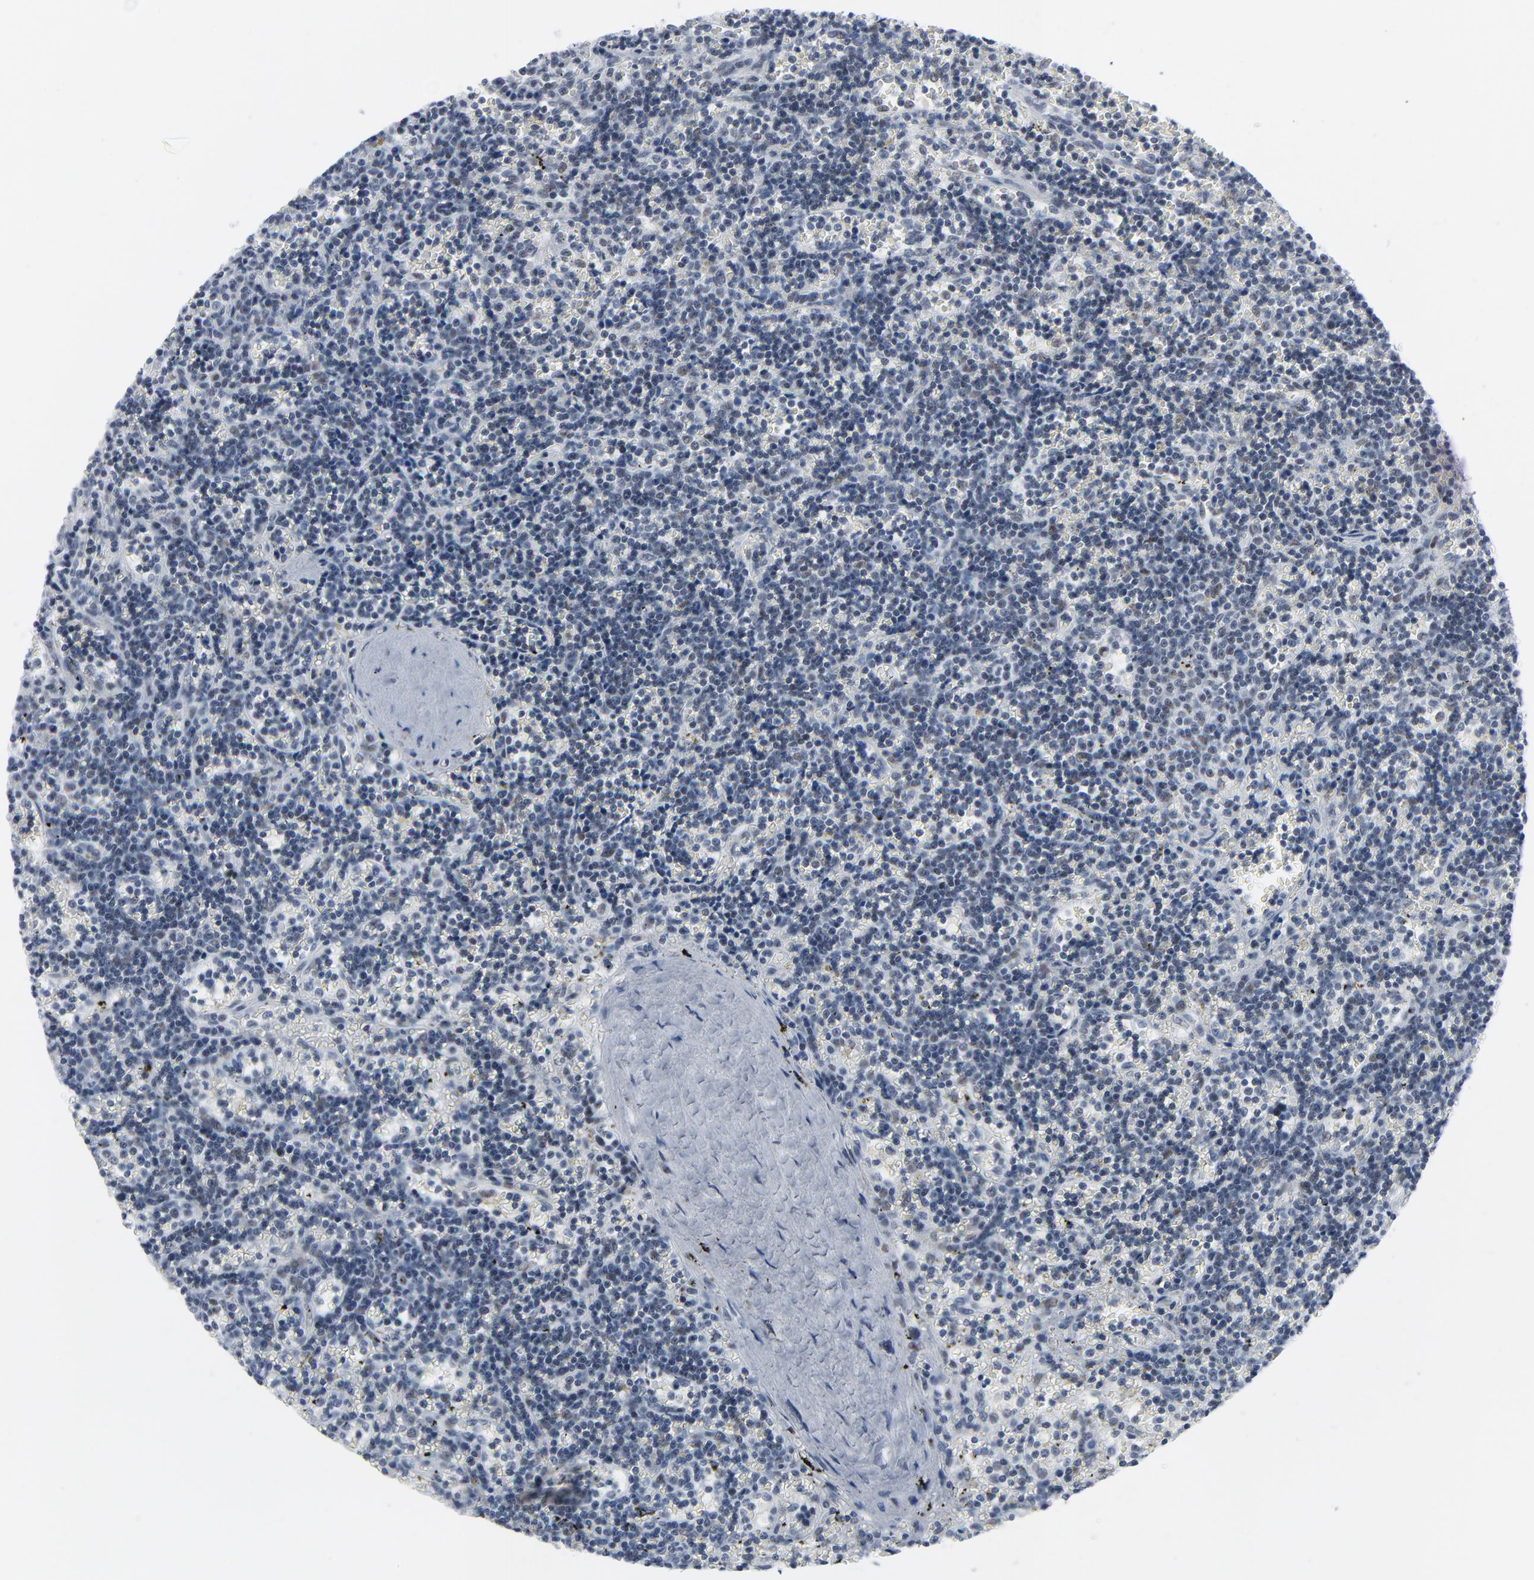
{"staining": {"intensity": "weak", "quantity": "<25%", "location": "nuclear"}, "tissue": "lymphoma", "cell_type": "Tumor cells", "image_type": "cancer", "snomed": [{"axis": "morphology", "description": "Malignant lymphoma, non-Hodgkin's type, Low grade"}, {"axis": "topography", "description": "Spleen"}], "caption": "The IHC micrograph has no significant expression in tumor cells of lymphoma tissue.", "gene": "SIRT1", "patient": {"sex": "male", "age": 60}}